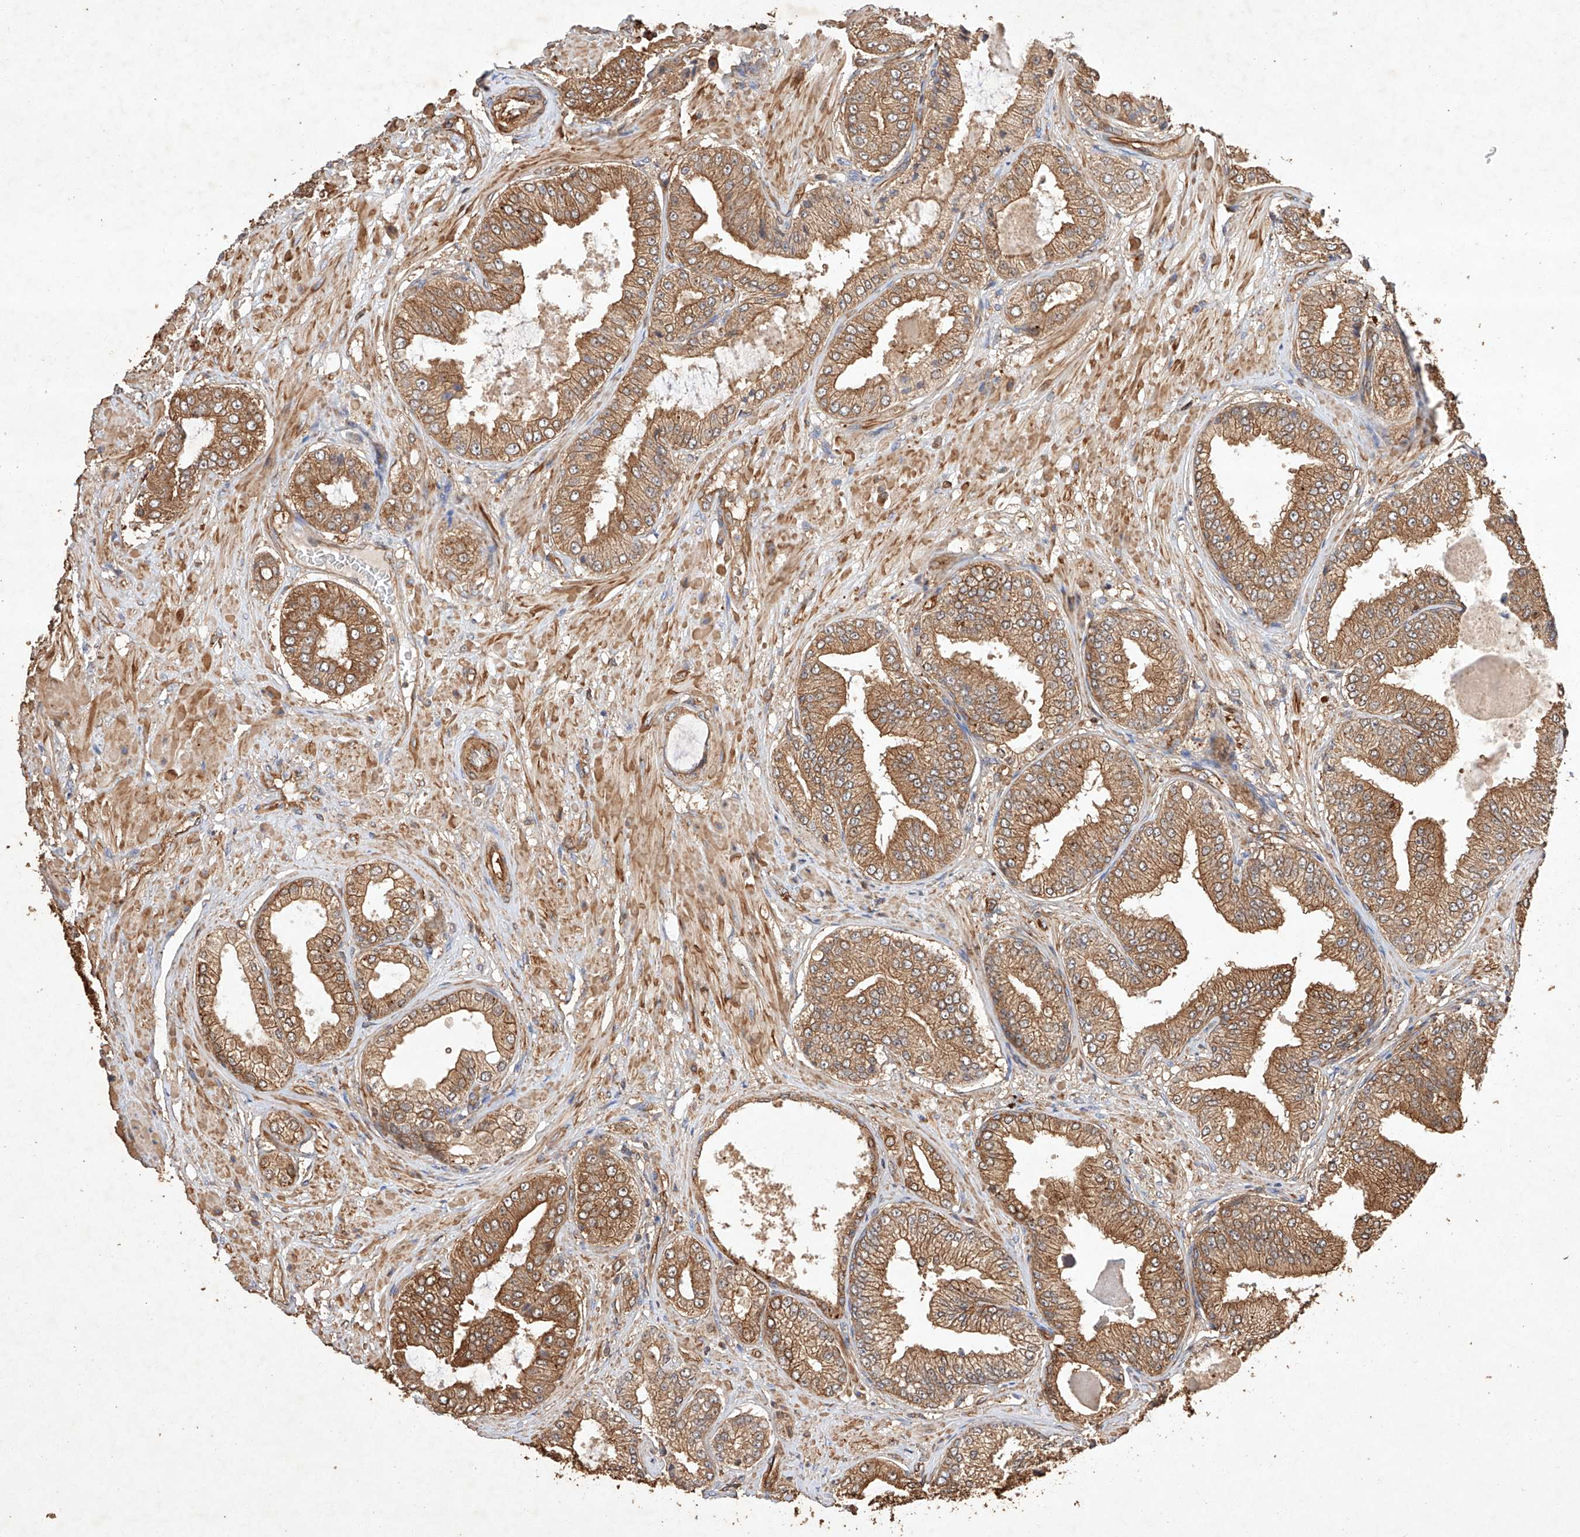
{"staining": {"intensity": "moderate", "quantity": ">75%", "location": "cytoplasmic/membranous"}, "tissue": "prostate cancer", "cell_type": "Tumor cells", "image_type": "cancer", "snomed": [{"axis": "morphology", "description": "Adenocarcinoma, Low grade"}, {"axis": "topography", "description": "Prostate"}], "caption": "A histopathology image showing moderate cytoplasmic/membranous positivity in approximately >75% of tumor cells in adenocarcinoma (low-grade) (prostate), as visualized by brown immunohistochemical staining.", "gene": "GHDC", "patient": {"sex": "male", "age": 63}}